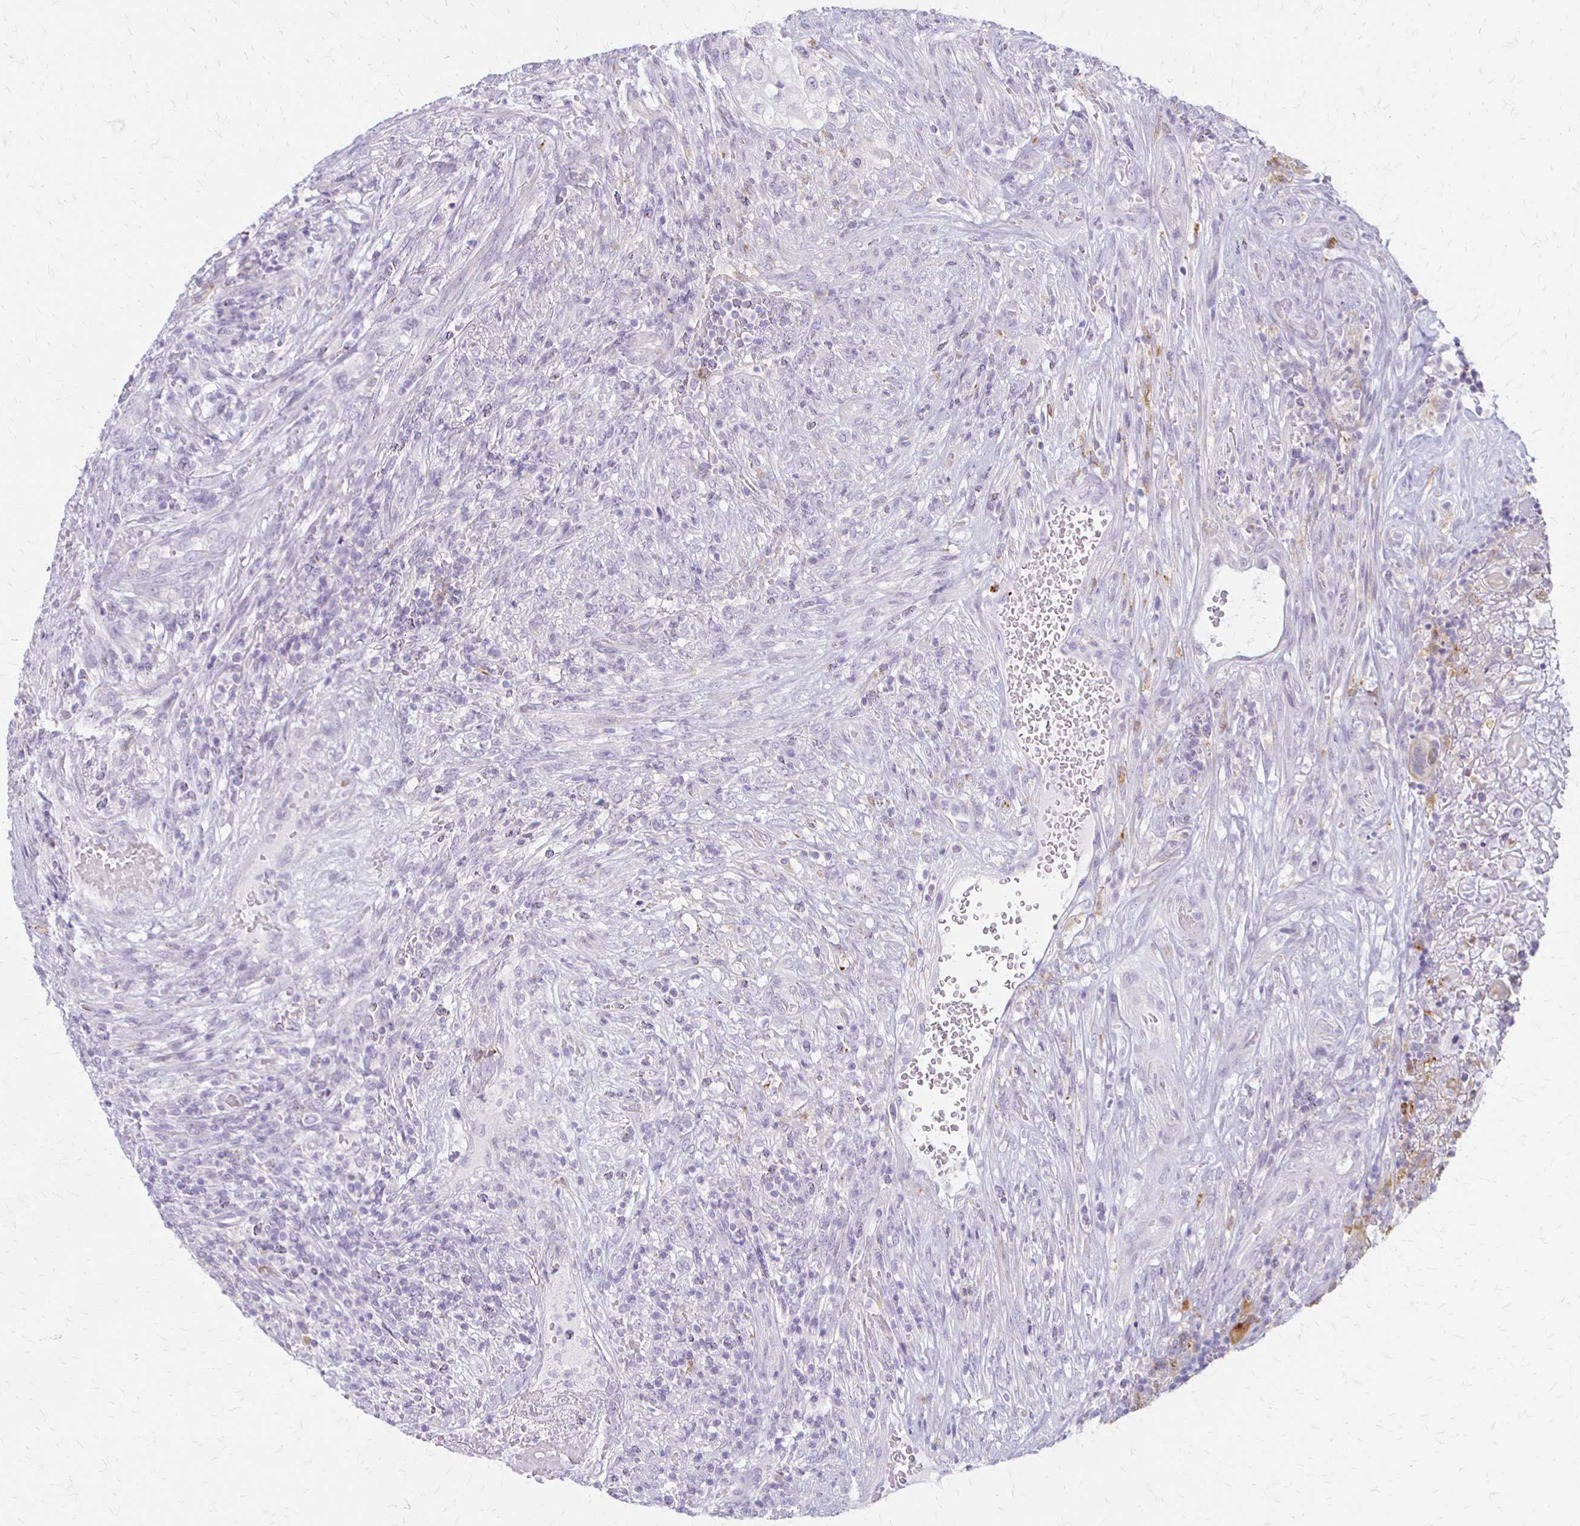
{"staining": {"intensity": "negative", "quantity": "none", "location": "none"}, "tissue": "urothelial cancer", "cell_type": "Tumor cells", "image_type": "cancer", "snomed": [{"axis": "morphology", "description": "Urothelial carcinoma, High grade"}, {"axis": "topography", "description": "Urinary bladder"}], "caption": "DAB (3,3'-diaminobenzidine) immunohistochemical staining of urothelial cancer displays no significant expression in tumor cells.", "gene": "ACP5", "patient": {"sex": "female", "age": 60}}